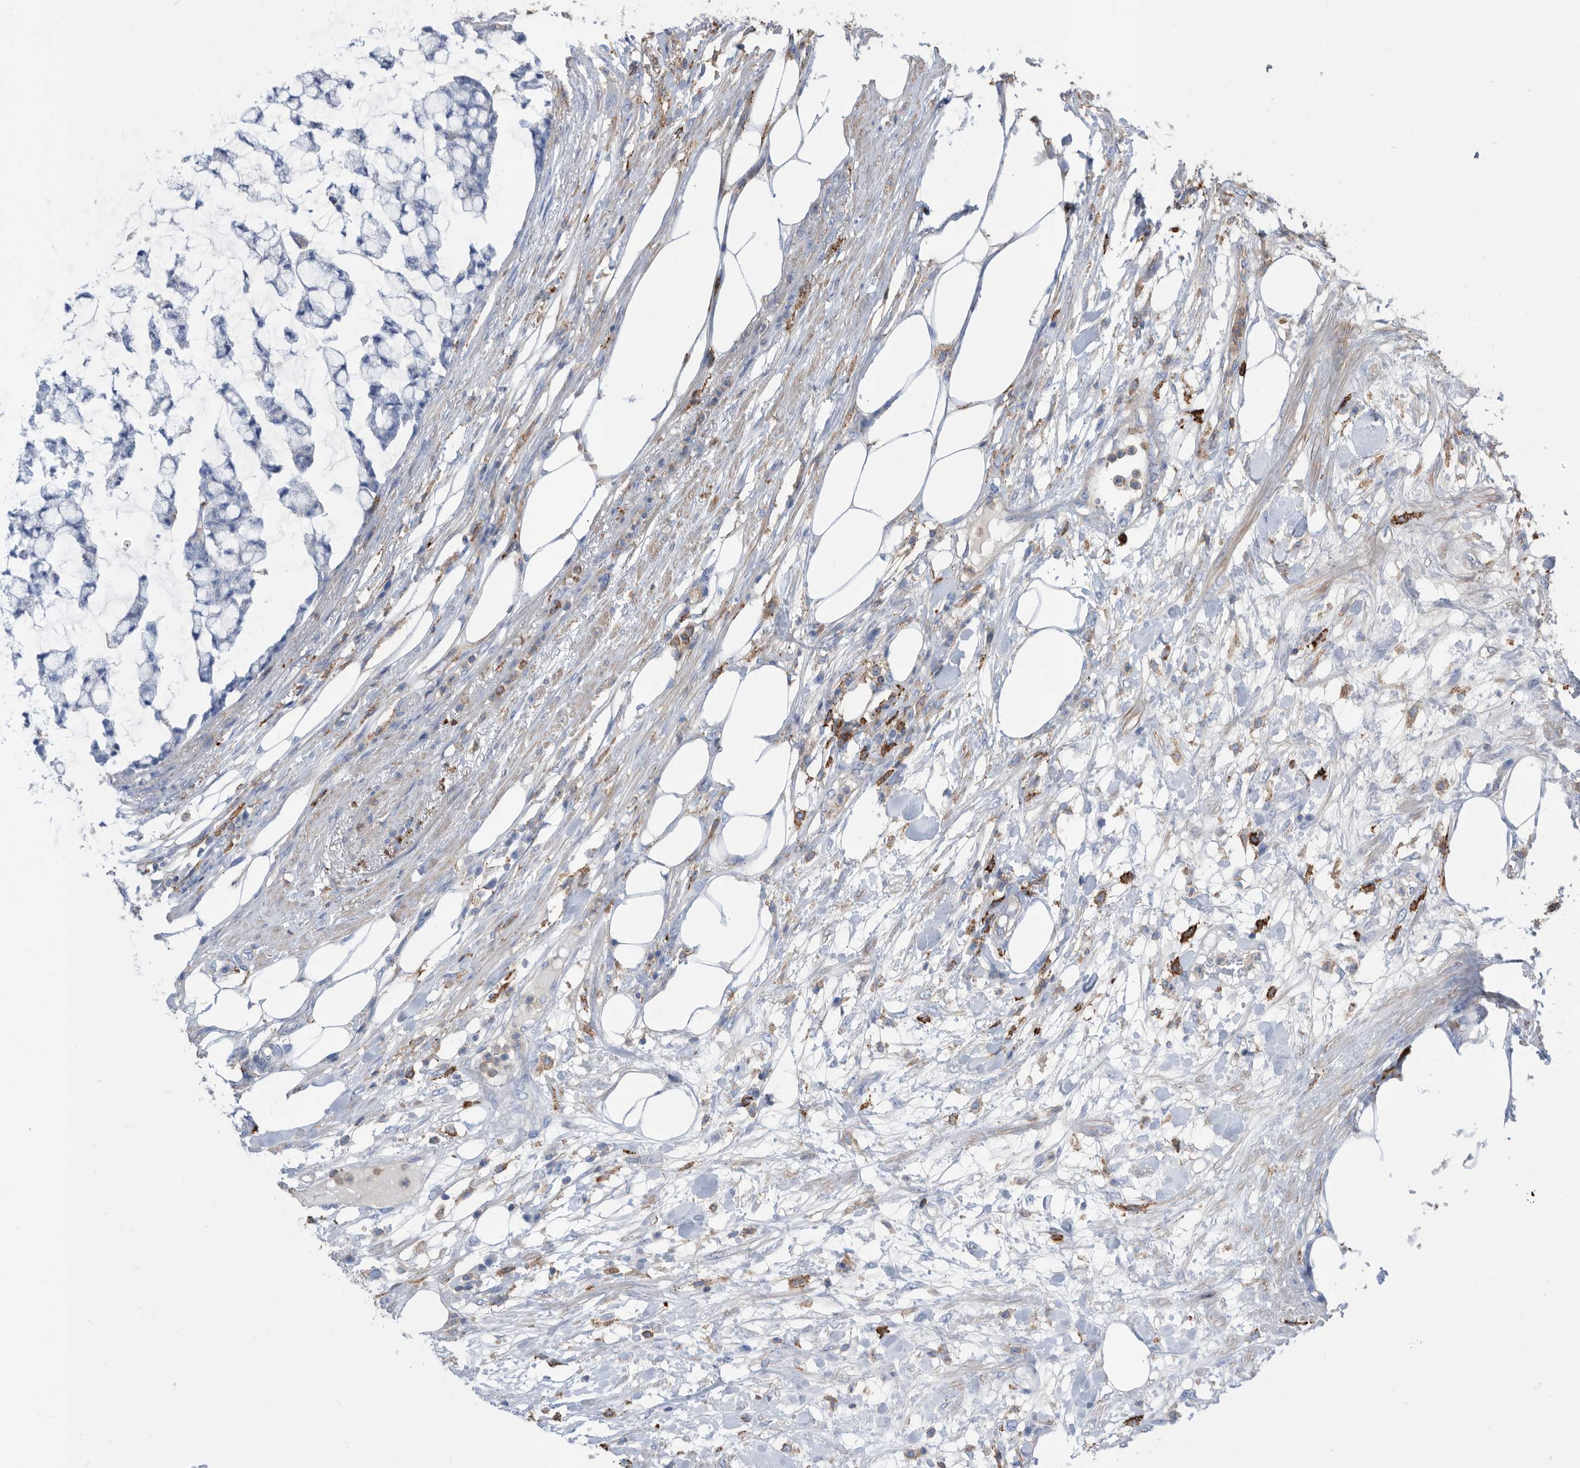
{"staining": {"intensity": "negative", "quantity": "none", "location": "none"}, "tissue": "colorectal cancer", "cell_type": "Tumor cells", "image_type": "cancer", "snomed": [{"axis": "morphology", "description": "Adenocarcinoma, NOS"}, {"axis": "topography", "description": "Colon"}], "caption": "DAB (3,3'-diaminobenzidine) immunohistochemical staining of colorectal cancer (adenocarcinoma) exhibits no significant expression in tumor cells. Nuclei are stained in blue.", "gene": "MS4A4A", "patient": {"sex": "female", "age": 84}}